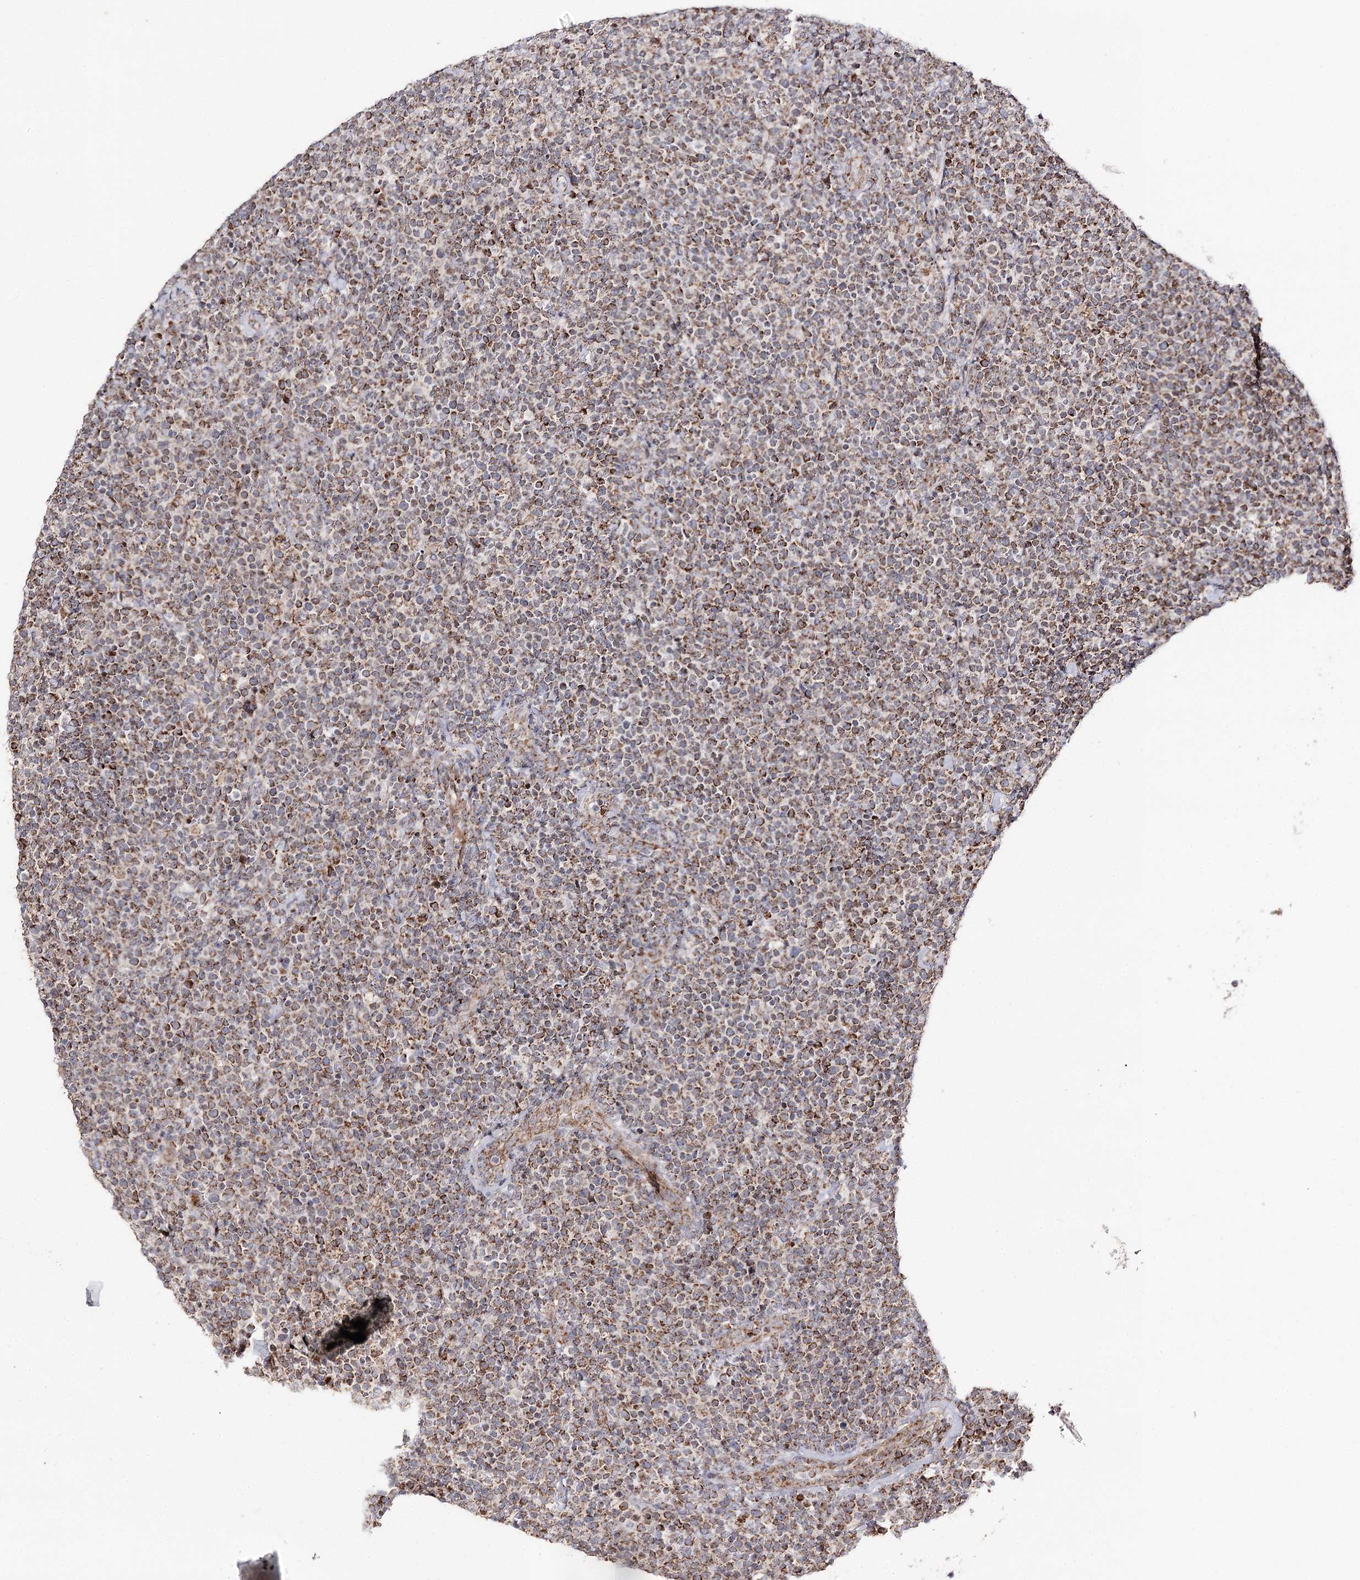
{"staining": {"intensity": "moderate", "quantity": ">75%", "location": "cytoplasmic/membranous"}, "tissue": "lymphoma", "cell_type": "Tumor cells", "image_type": "cancer", "snomed": [{"axis": "morphology", "description": "Malignant lymphoma, non-Hodgkin's type, High grade"}, {"axis": "topography", "description": "Lymph node"}], "caption": "An image showing moderate cytoplasmic/membranous expression in about >75% of tumor cells in lymphoma, as visualized by brown immunohistochemical staining.", "gene": "CBR4", "patient": {"sex": "male", "age": 61}}